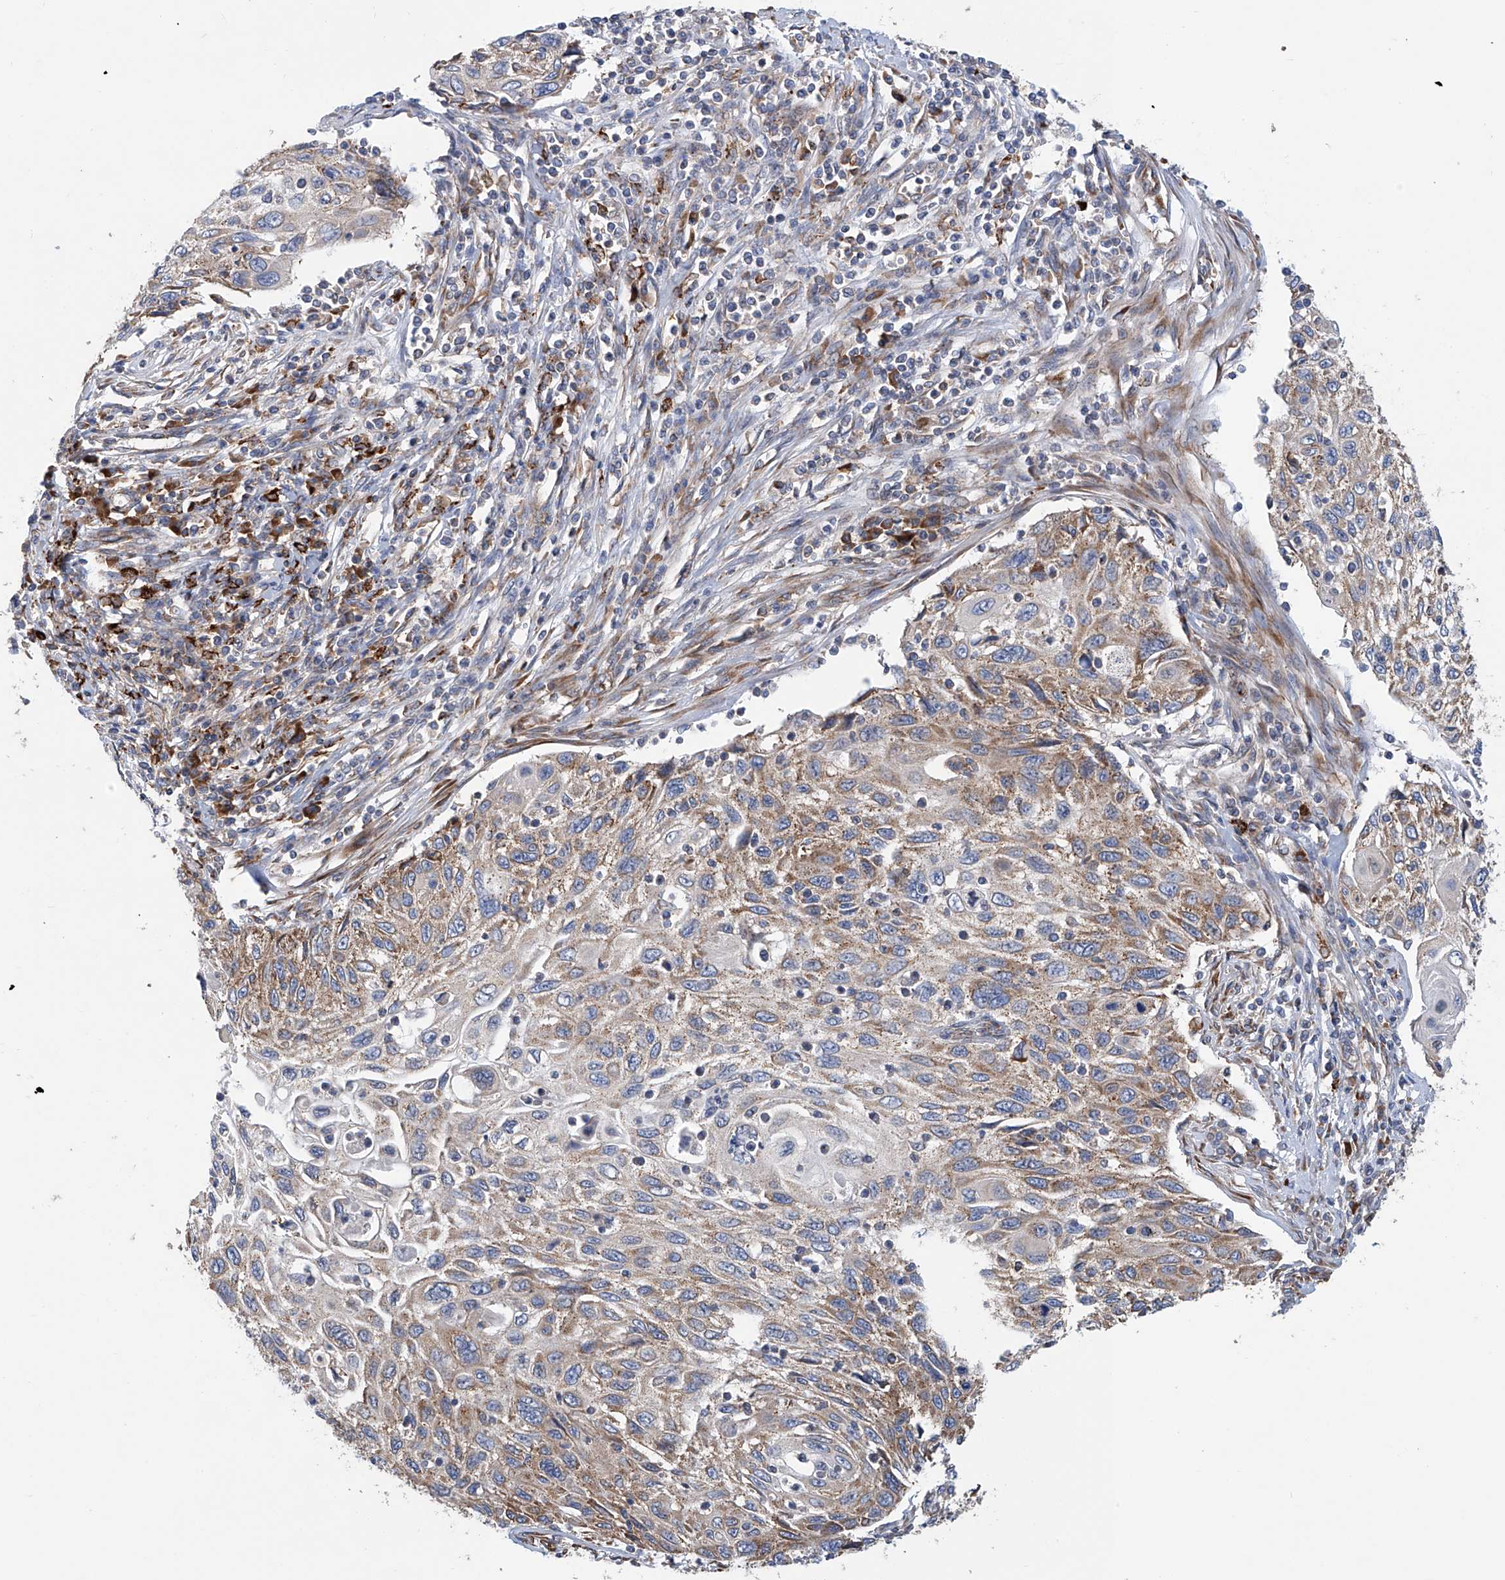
{"staining": {"intensity": "moderate", "quantity": ">75%", "location": "cytoplasmic/membranous"}, "tissue": "cervical cancer", "cell_type": "Tumor cells", "image_type": "cancer", "snomed": [{"axis": "morphology", "description": "Squamous cell carcinoma, NOS"}, {"axis": "topography", "description": "Cervix"}], "caption": "High-magnification brightfield microscopy of squamous cell carcinoma (cervical) stained with DAB (brown) and counterstained with hematoxylin (blue). tumor cells exhibit moderate cytoplasmic/membranous expression is appreciated in approximately>75% of cells. The staining was performed using DAB (3,3'-diaminobenzidine), with brown indicating positive protein expression. Nuclei are stained blue with hematoxylin.", "gene": "SENP2", "patient": {"sex": "female", "age": 70}}